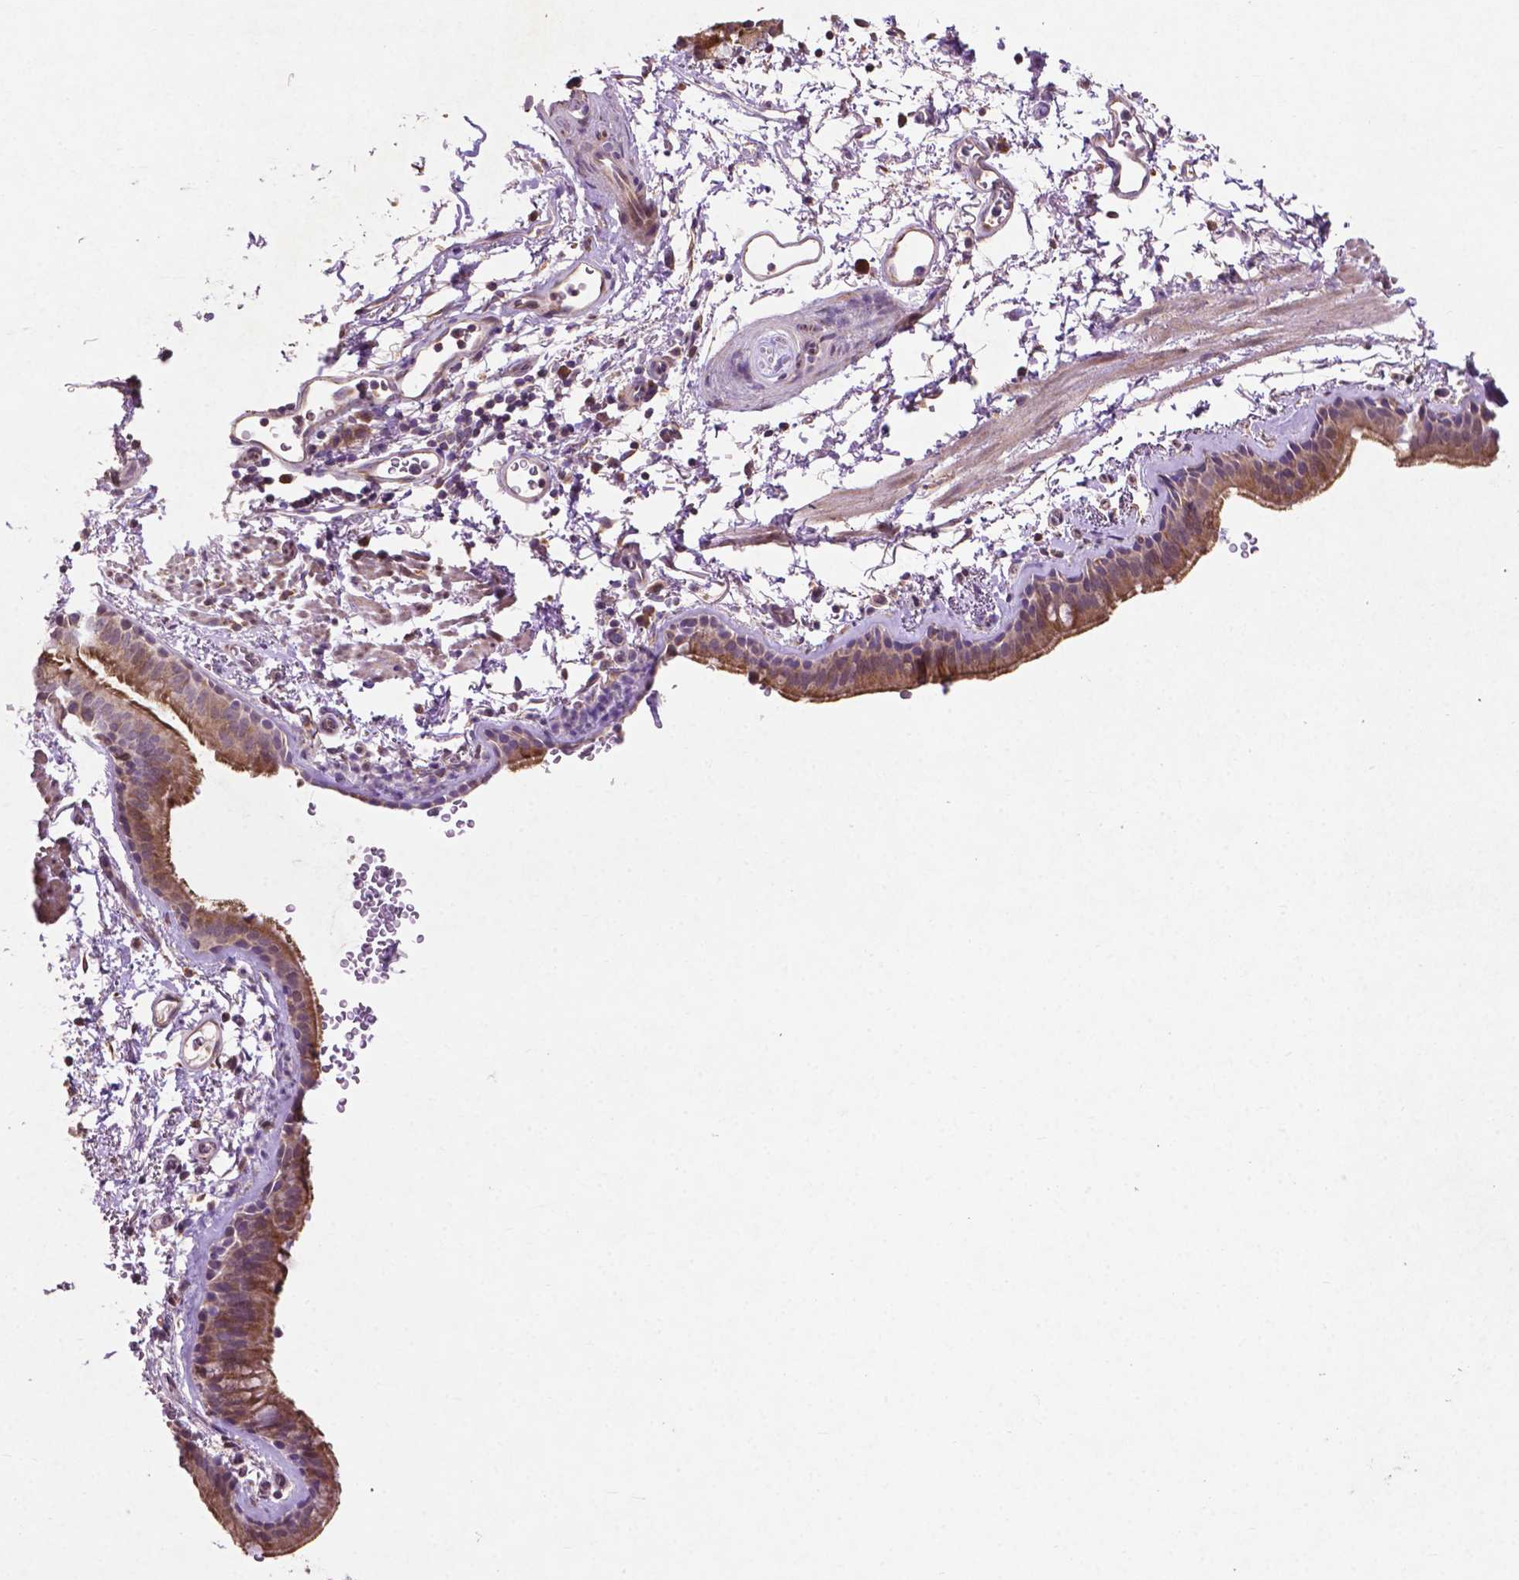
{"staining": {"intensity": "moderate", "quantity": ">75%", "location": "cytoplasmic/membranous"}, "tissue": "bronchus", "cell_type": "Respiratory epithelial cells", "image_type": "normal", "snomed": [{"axis": "morphology", "description": "Normal tissue, NOS"}, {"axis": "topography", "description": "Lymph node"}, {"axis": "topography", "description": "Bronchus"}], "caption": "Immunohistochemistry (IHC) of benign bronchus displays medium levels of moderate cytoplasmic/membranous staining in about >75% of respiratory epithelial cells. (Stains: DAB in brown, nuclei in blue, Microscopy: brightfield microscopy at high magnification).", "gene": "MBTPS1", "patient": {"sex": "female", "age": 70}}